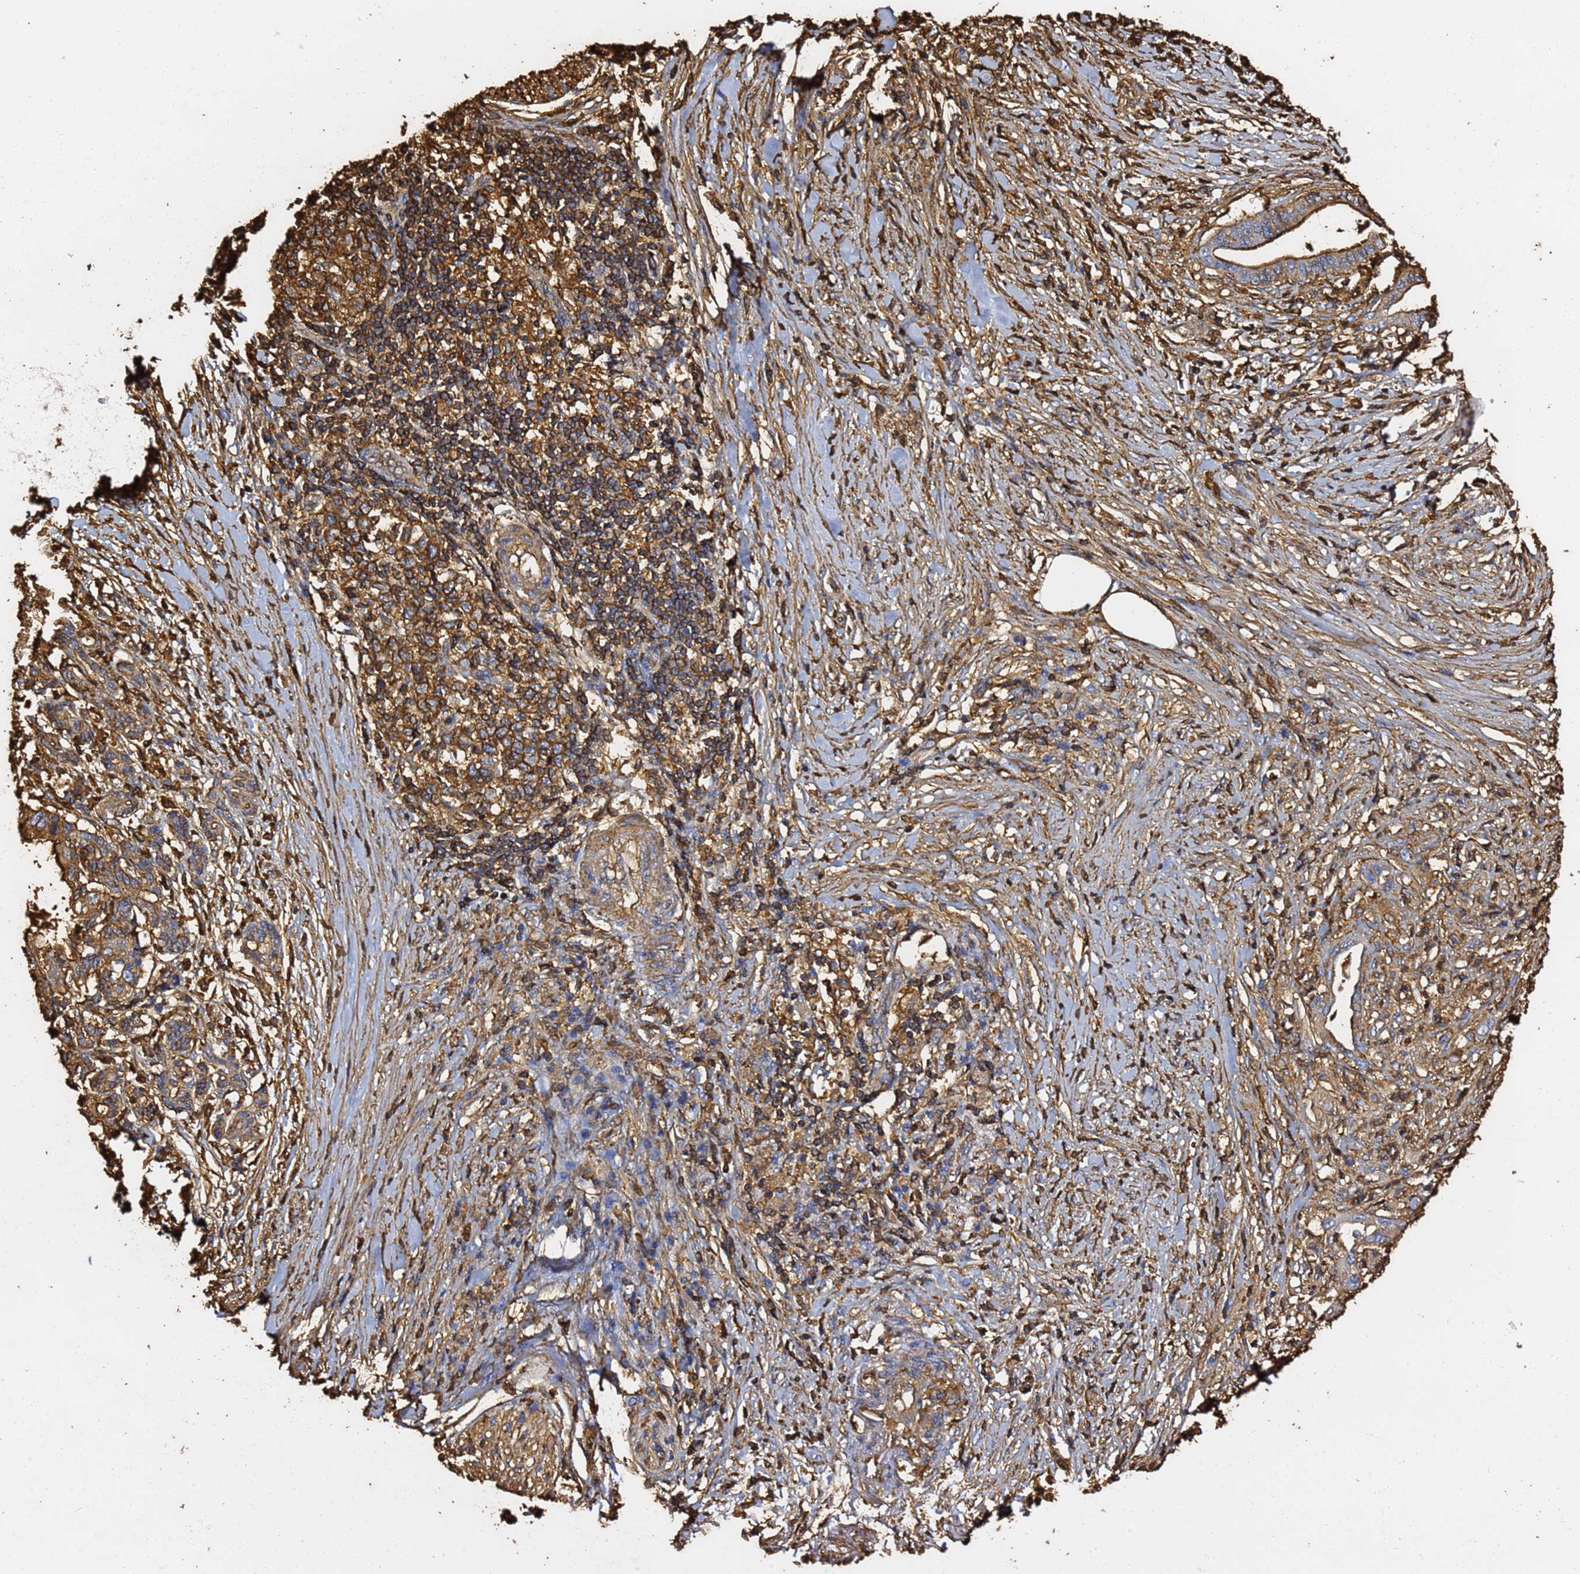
{"staining": {"intensity": "moderate", "quantity": ">75%", "location": "cytoplasmic/membranous"}, "tissue": "pancreatic cancer", "cell_type": "Tumor cells", "image_type": "cancer", "snomed": [{"axis": "morphology", "description": "Adenocarcinoma, NOS"}, {"axis": "topography", "description": "Pancreas"}], "caption": "Immunohistochemistry staining of pancreatic cancer, which displays medium levels of moderate cytoplasmic/membranous staining in about >75% of tumor cells indicating moderate cytoplasmic/membranous protein positivity. The staining was performed using DAB (brown) for protein detection and nuclei were counterstained in hematoxylin (blue).", "gene": "ACTB", "patient": {"sex": "male", "age": 58}}